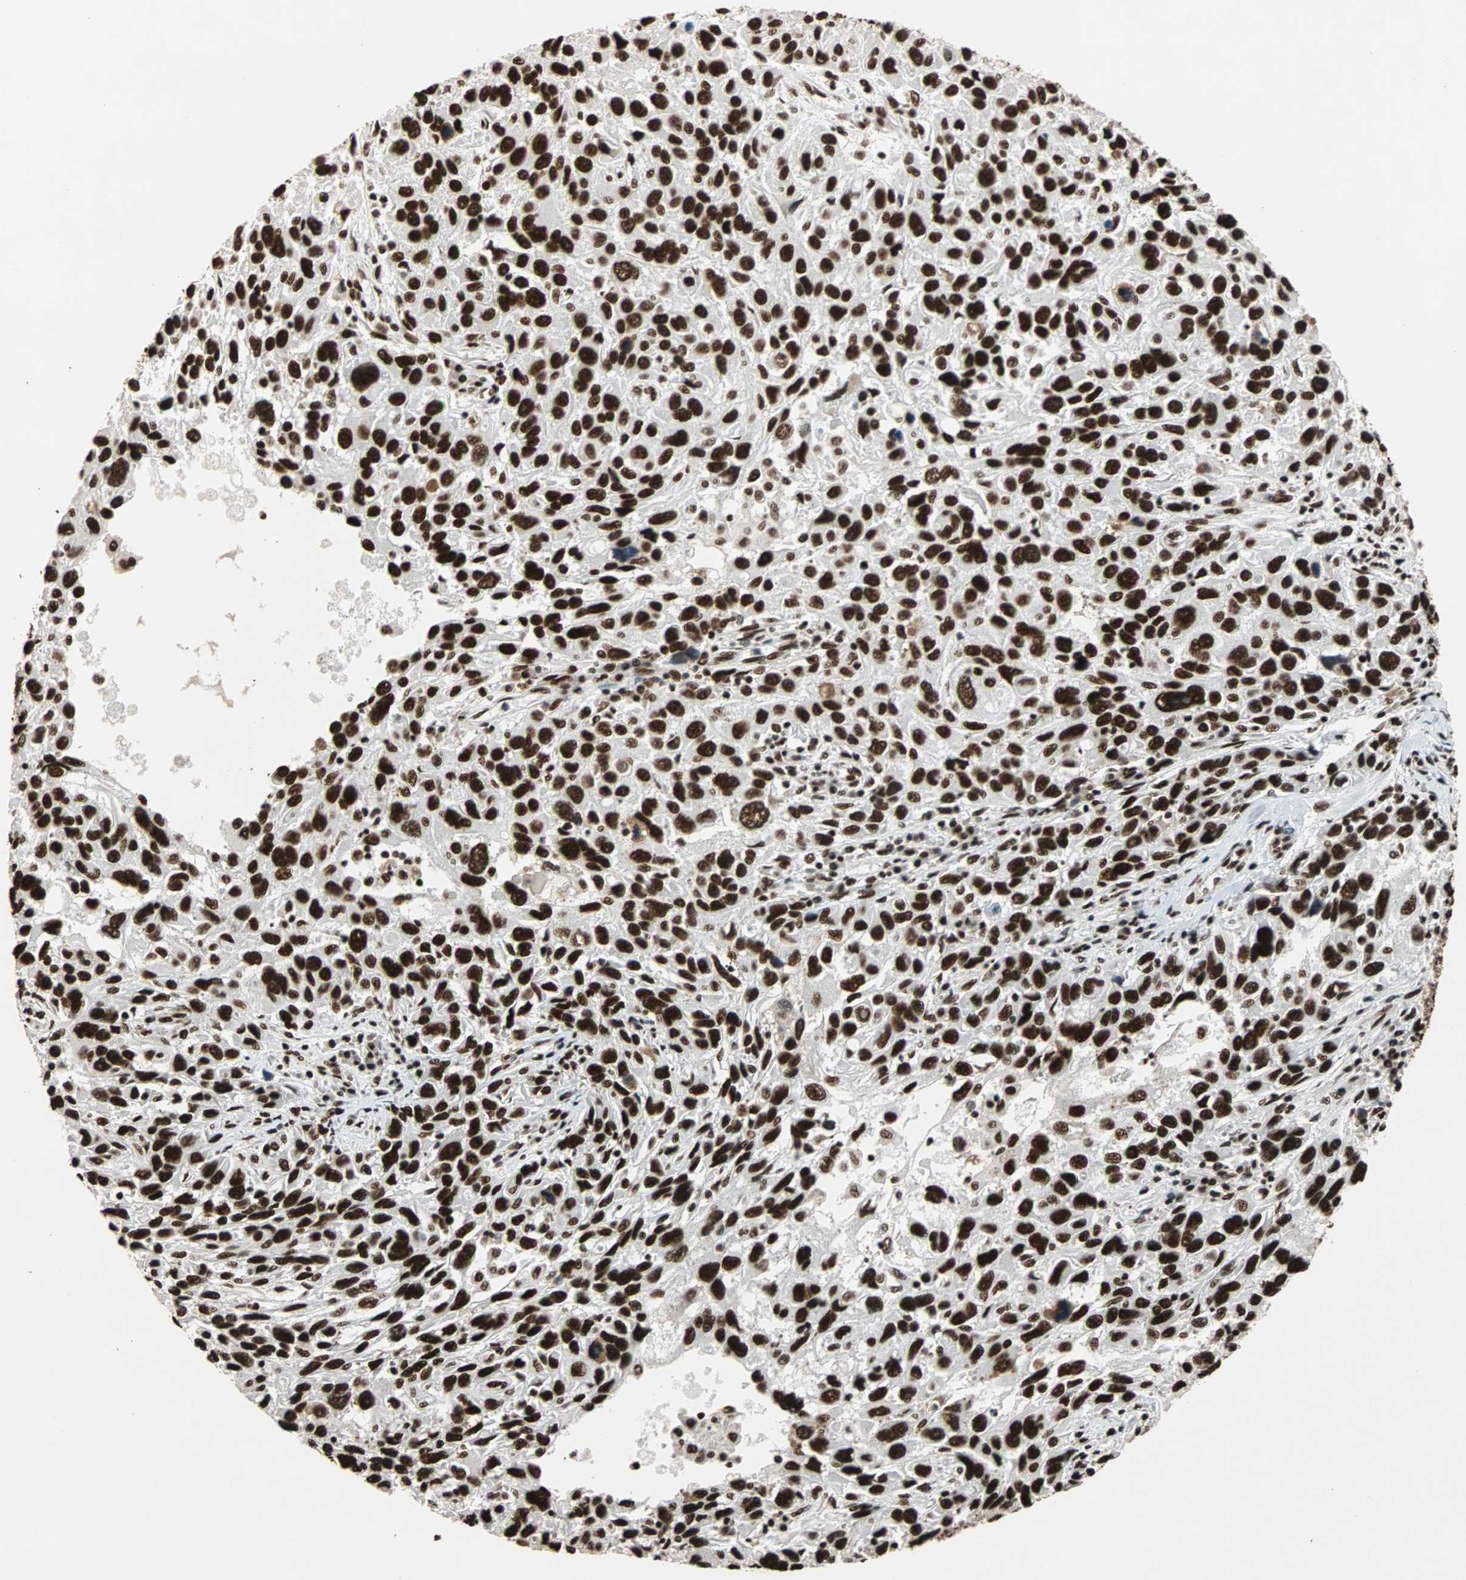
{"staining": {"intensity": "strong", "quantity": ">75%", "location": "nuclear"}, "tissue": "melanoma", "cell_type": "Tumor cells", "image_type": "cancer", "snomed": [{"axis": "morphology", "description": "Malignant melanoma, NOS"}, {"axis": "topography", "description": "Skin"}], "caption": "Human melanoma stained with a brown dye demonstrates strong nuclear positive staining in approximately >75% of tumor cells.", "gene": "ILF2", "patient": {"sex": "male", "age": 53}}